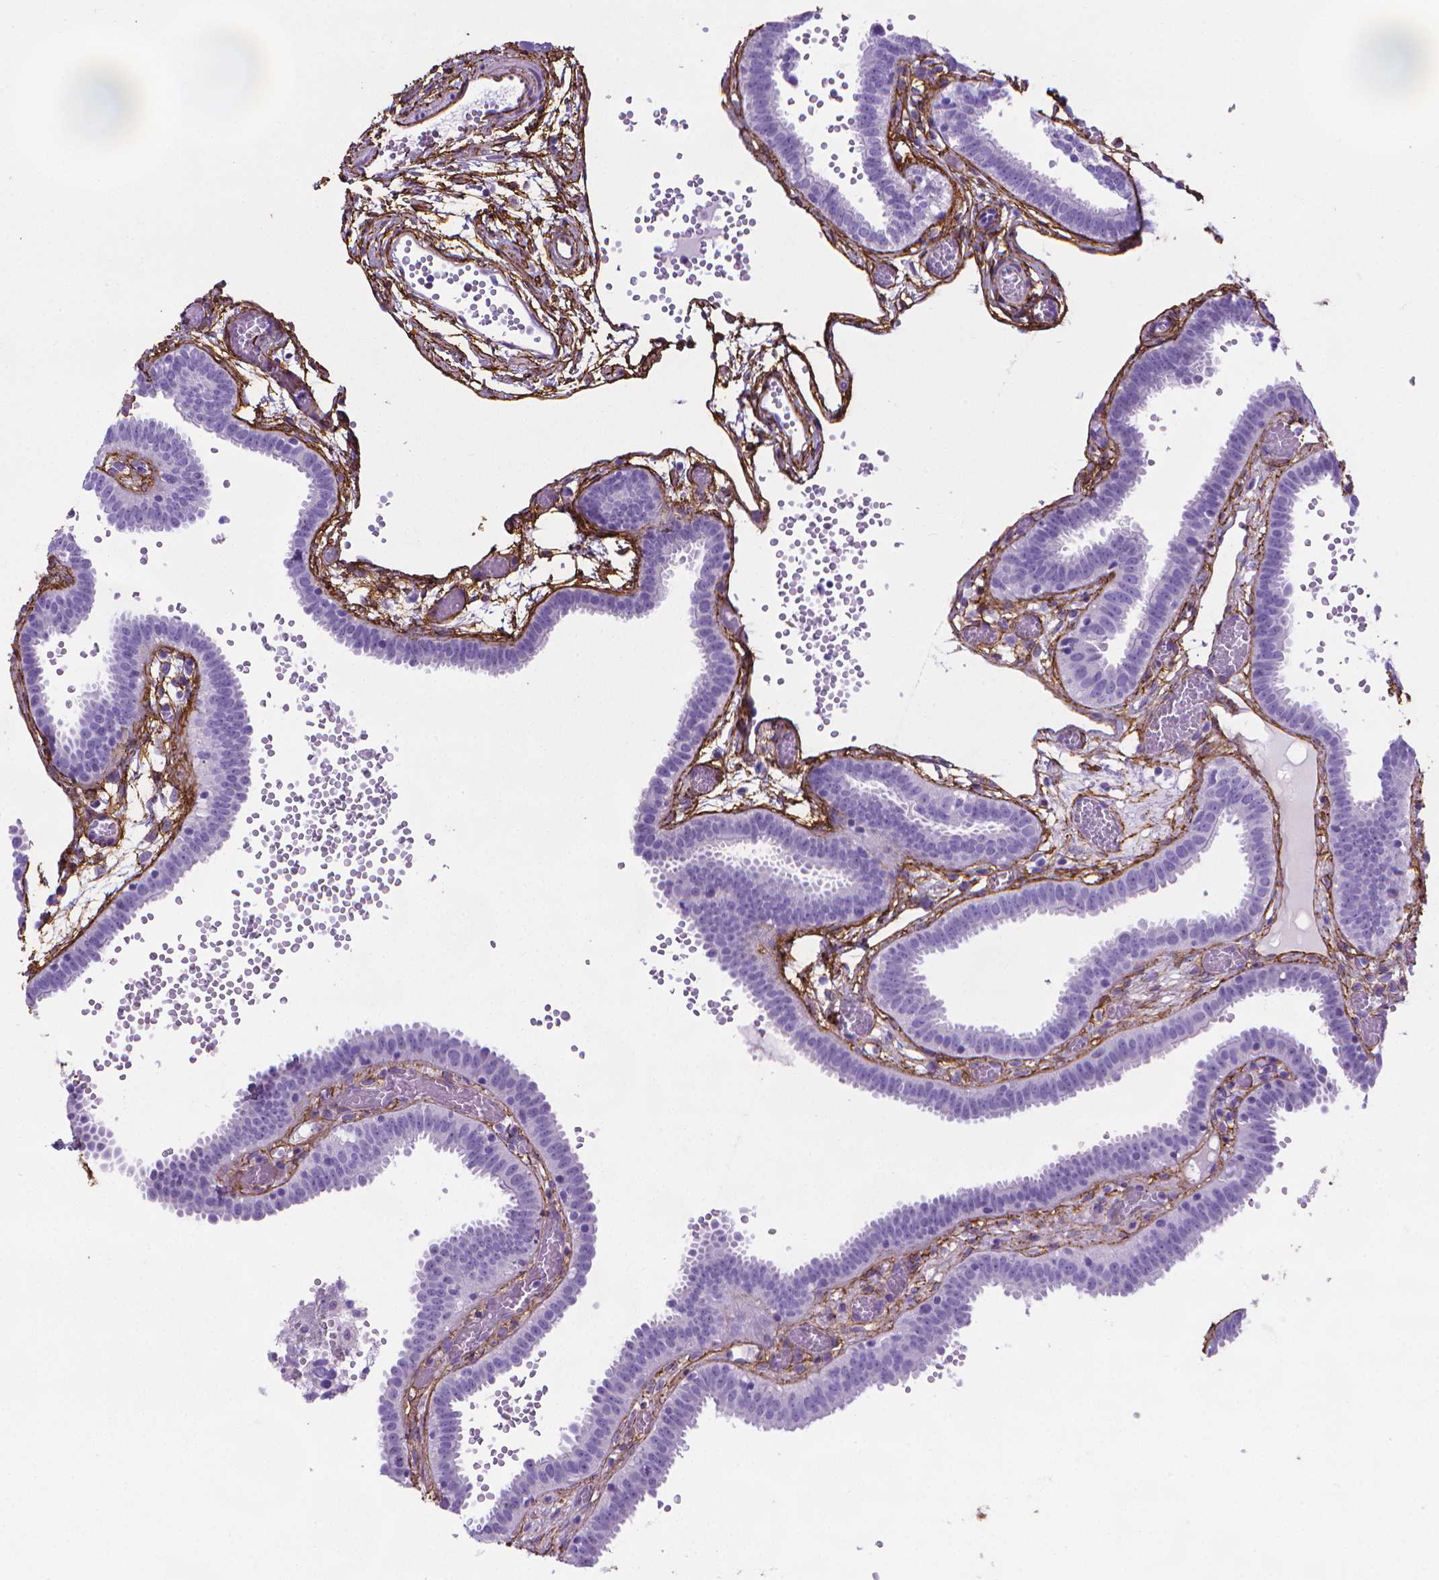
{"staining": {"intensity": "negative", "quantity": "none", "location": "none"}, "tissue": "fallopian tube", "cell_type": "Glandular cells", "image_type": "normal", "snomed": [{"axis": "morphology", "description": "Normal tissue, NOS"}, {"axis": "topography", "description": "Fallopian tube"}], "caption": "Photomicrograph shows no significant protein staining in glandular cells of benign fallopian tube. (DAB IHC, high magnification).", "gene": "MFAP2", "patient": {"sex": "female", "age": 37}}